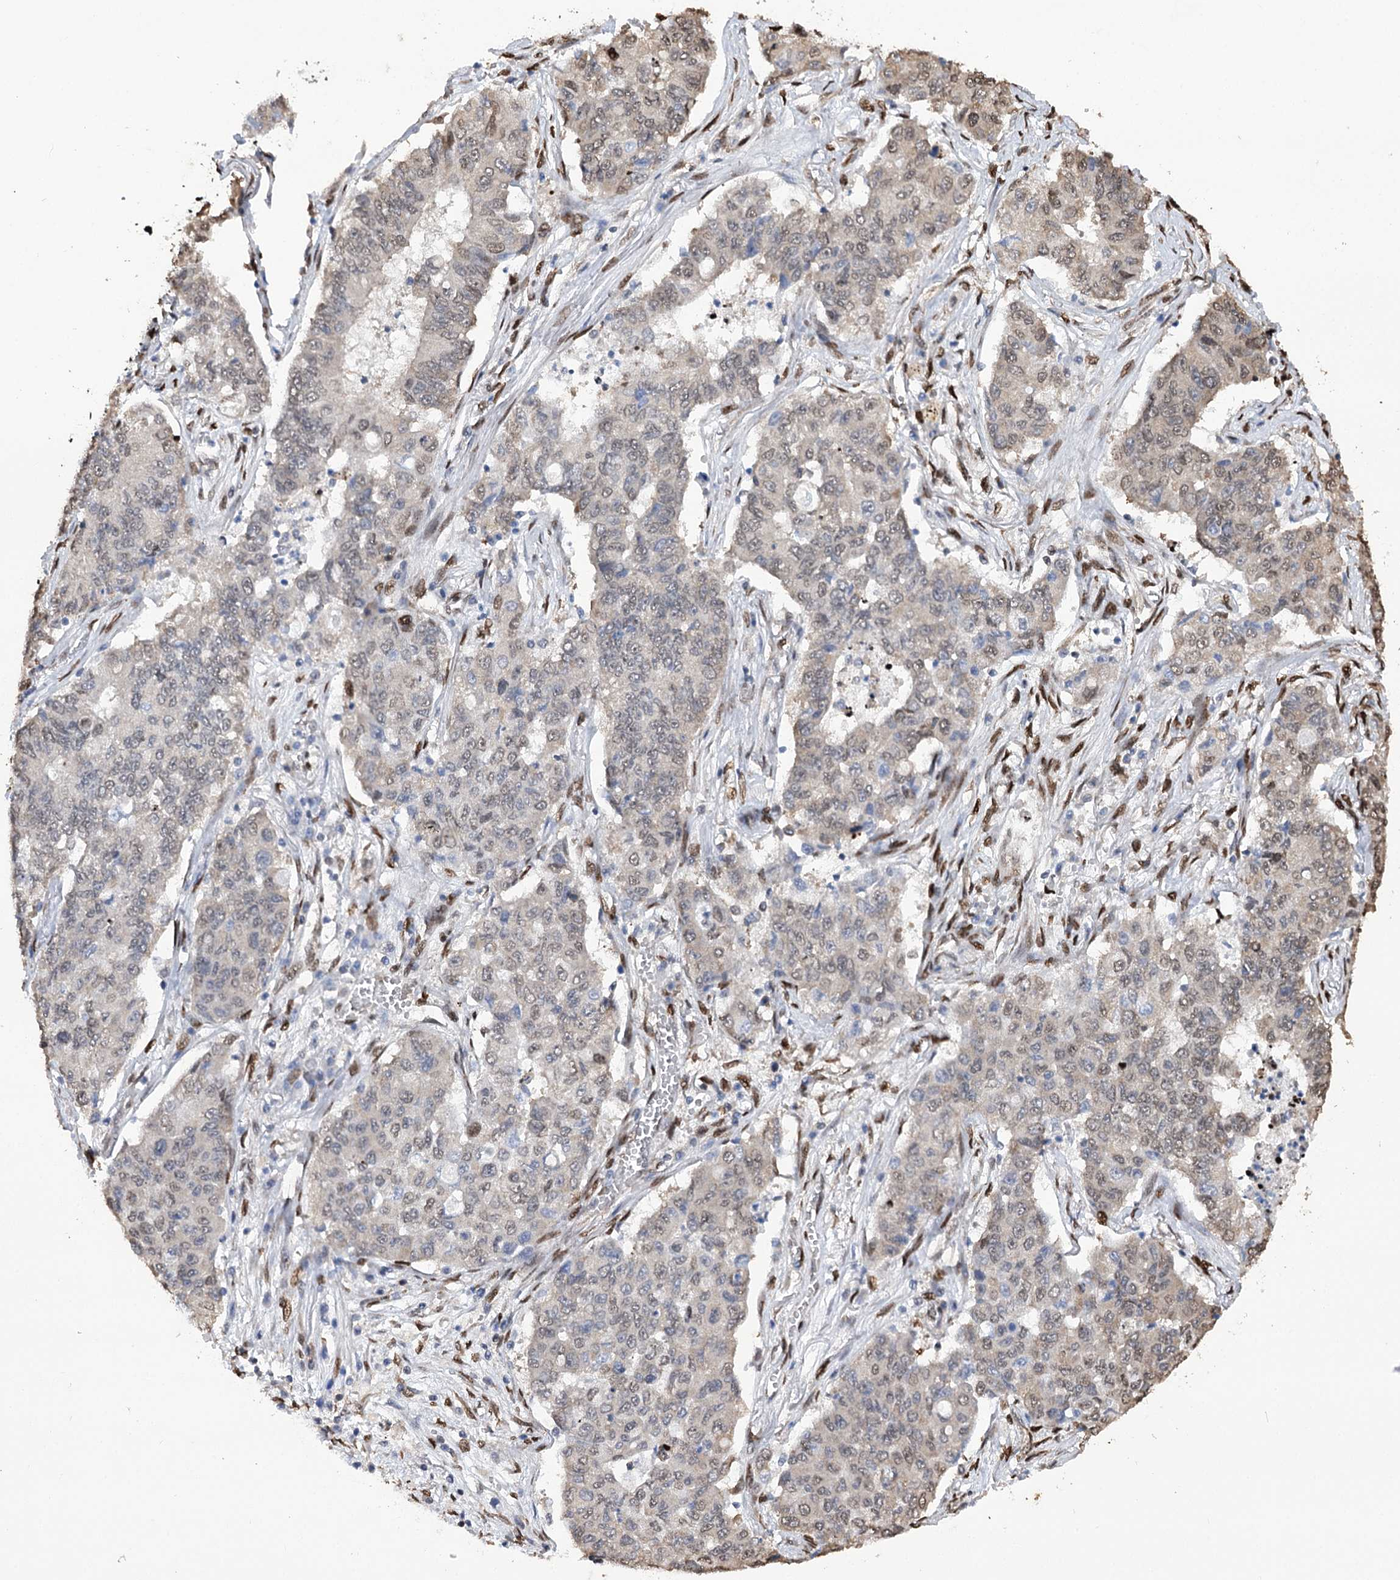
{"staining": {"intensity": "weak", "quantity": "<25%", "location": "cytoplasmic/membranous,nuclear"}, "tissue": "lung cancer", "cell_type": "Tumor cells", "image_type": "cancer", "snomed": [{"axis": "morphology", "description": "Squamous cell carcinoma, NOS"}, {"axis": "topography", "description": "Lung"}], "caption": "Immunohistochemistry histopathology image of squamous cell carcinoma (lung) stained for a protein (brown), which reveals no expression in tumor cells.", "gene": "NFU1", "patient": {"sex": "male", "age": 74}}